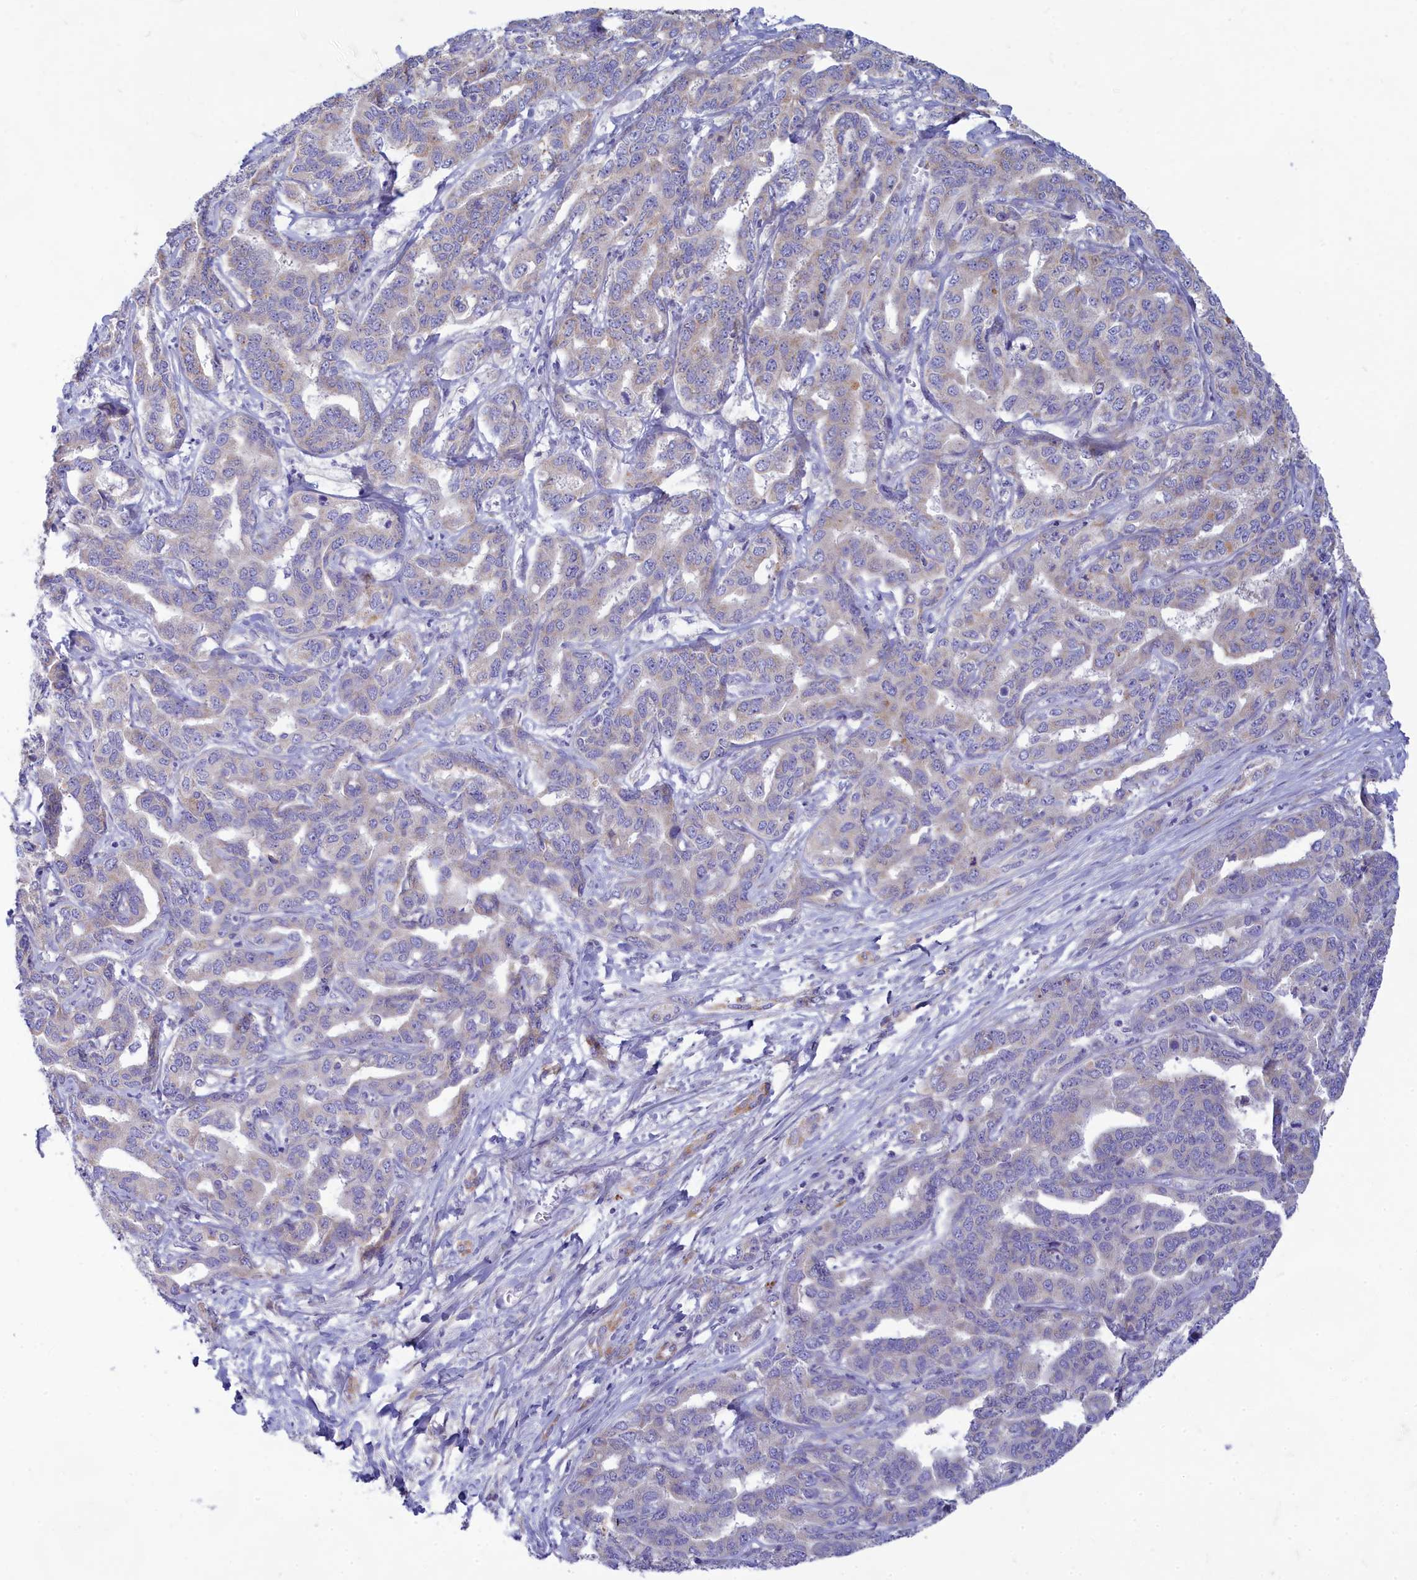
{"staining": {"intensity": "negative", "quantity": "none", "location": "none"}, "tissue": "liver cancer", "cell_type": "Tumor cells", "image_type": "cancer", "snomed": [{"axis": "morphology", "description": "Cholangiocarcinoma"}, {"axis": "topography", "description": "Liver"}], "caption": "A histopathology image of human liver cancer is negative for staining in tumor cells. (Brightfield microscopy of DAB (3,3'-diaminobenzidine) immunohistochemistry at high magnification).", "gene": "TMEM30B", "patient": {"sex": "male", "age": 59}}